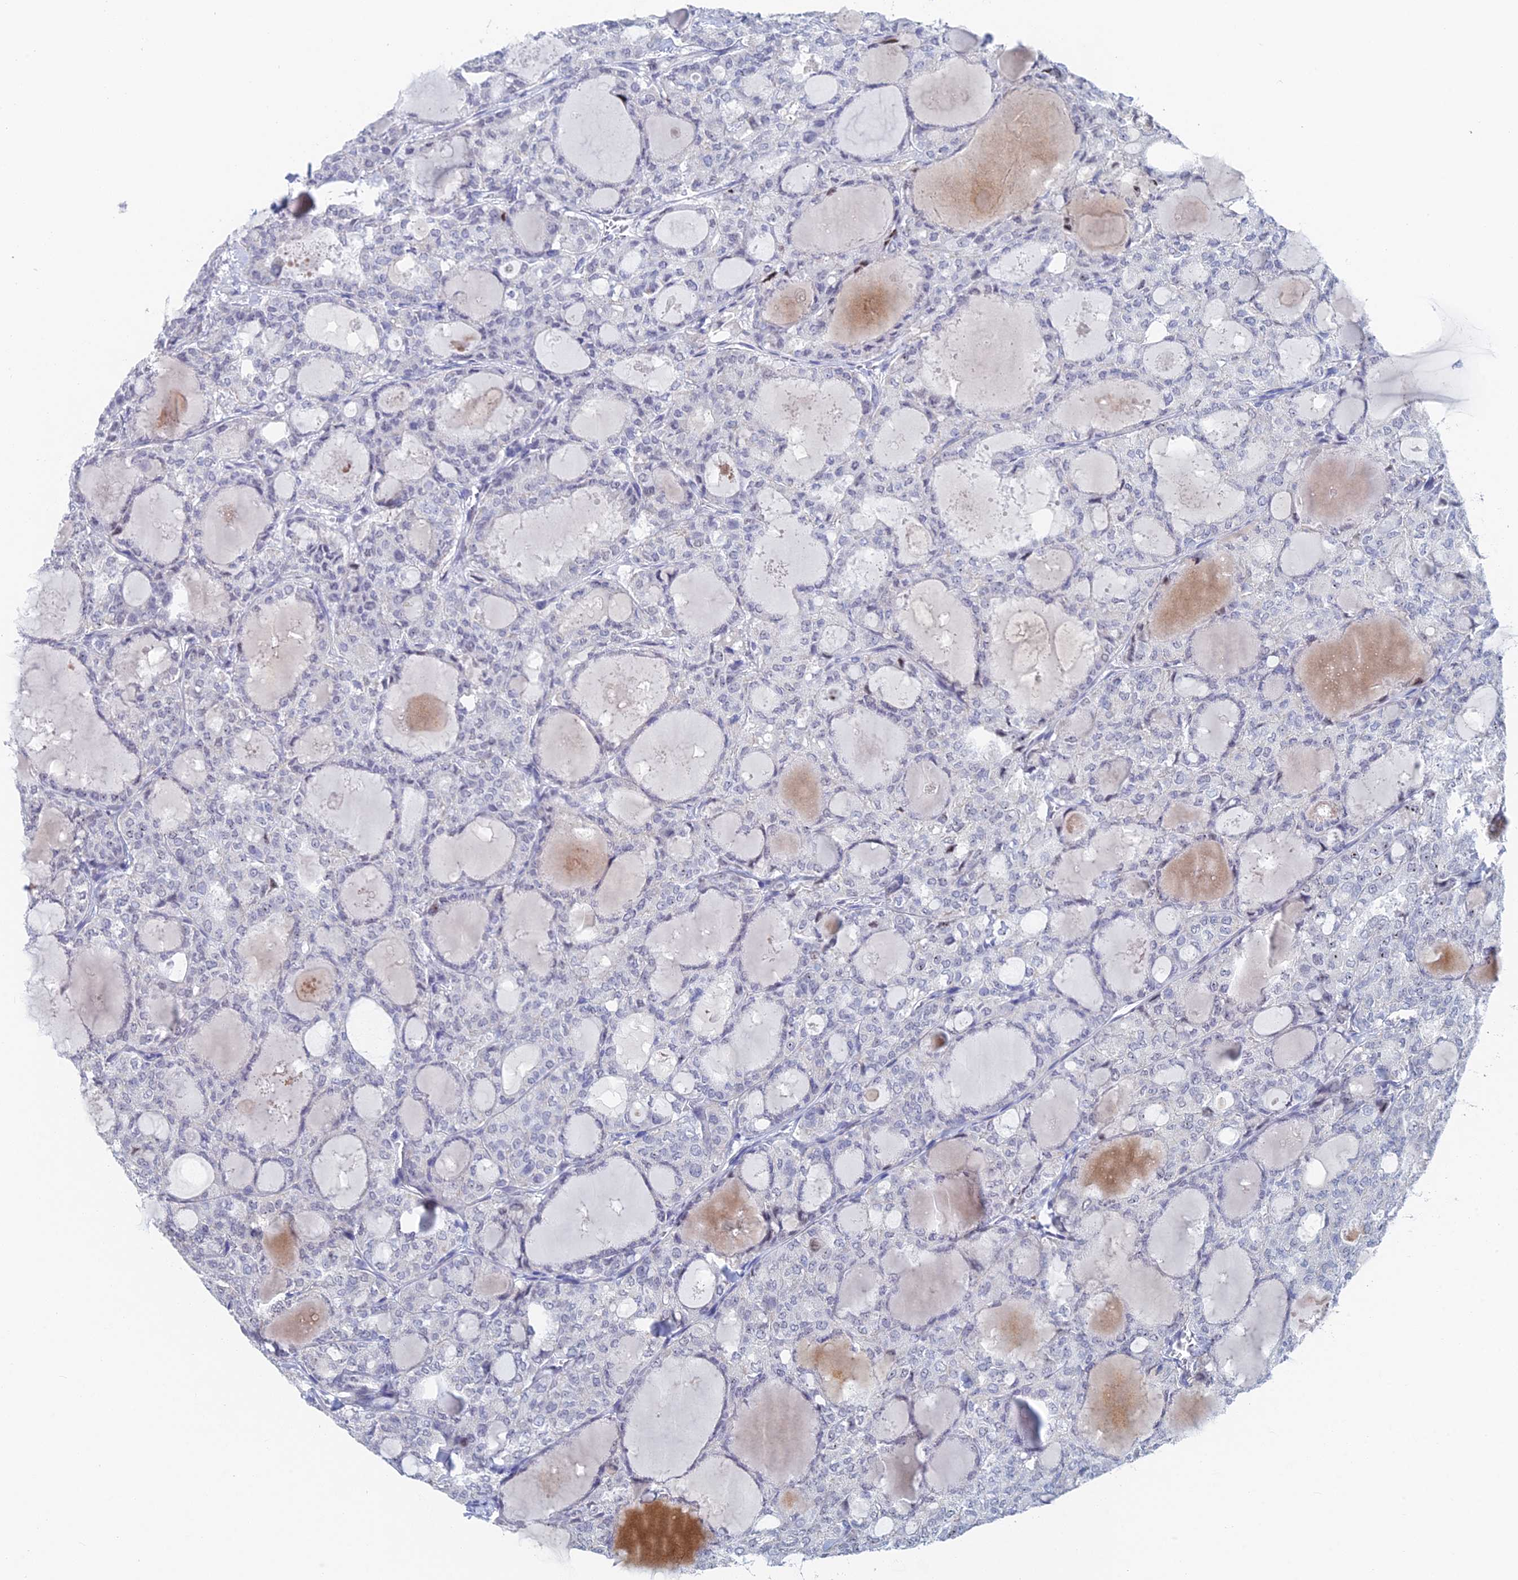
{"staining": {"intensity": "negative", "quantity": "none", "location": "none"}, "tissue": "thyroid cancer", "cell_type": "Tumor cells", "image_type": "cancer", "snomed": [{"axis": "morphology", "description": "Follicular adenoma carcinoma, NOS"}, {"axis": "topography", "description": "Thyroid gland"}], "caption": "The immunohistochemistry image has no significant positivity in tumor cells of thyroid cancer (follicular adenoma carcinoma) tissue.", "gene": "GMNC", "patient": {"sex": "male", "age": 75}}